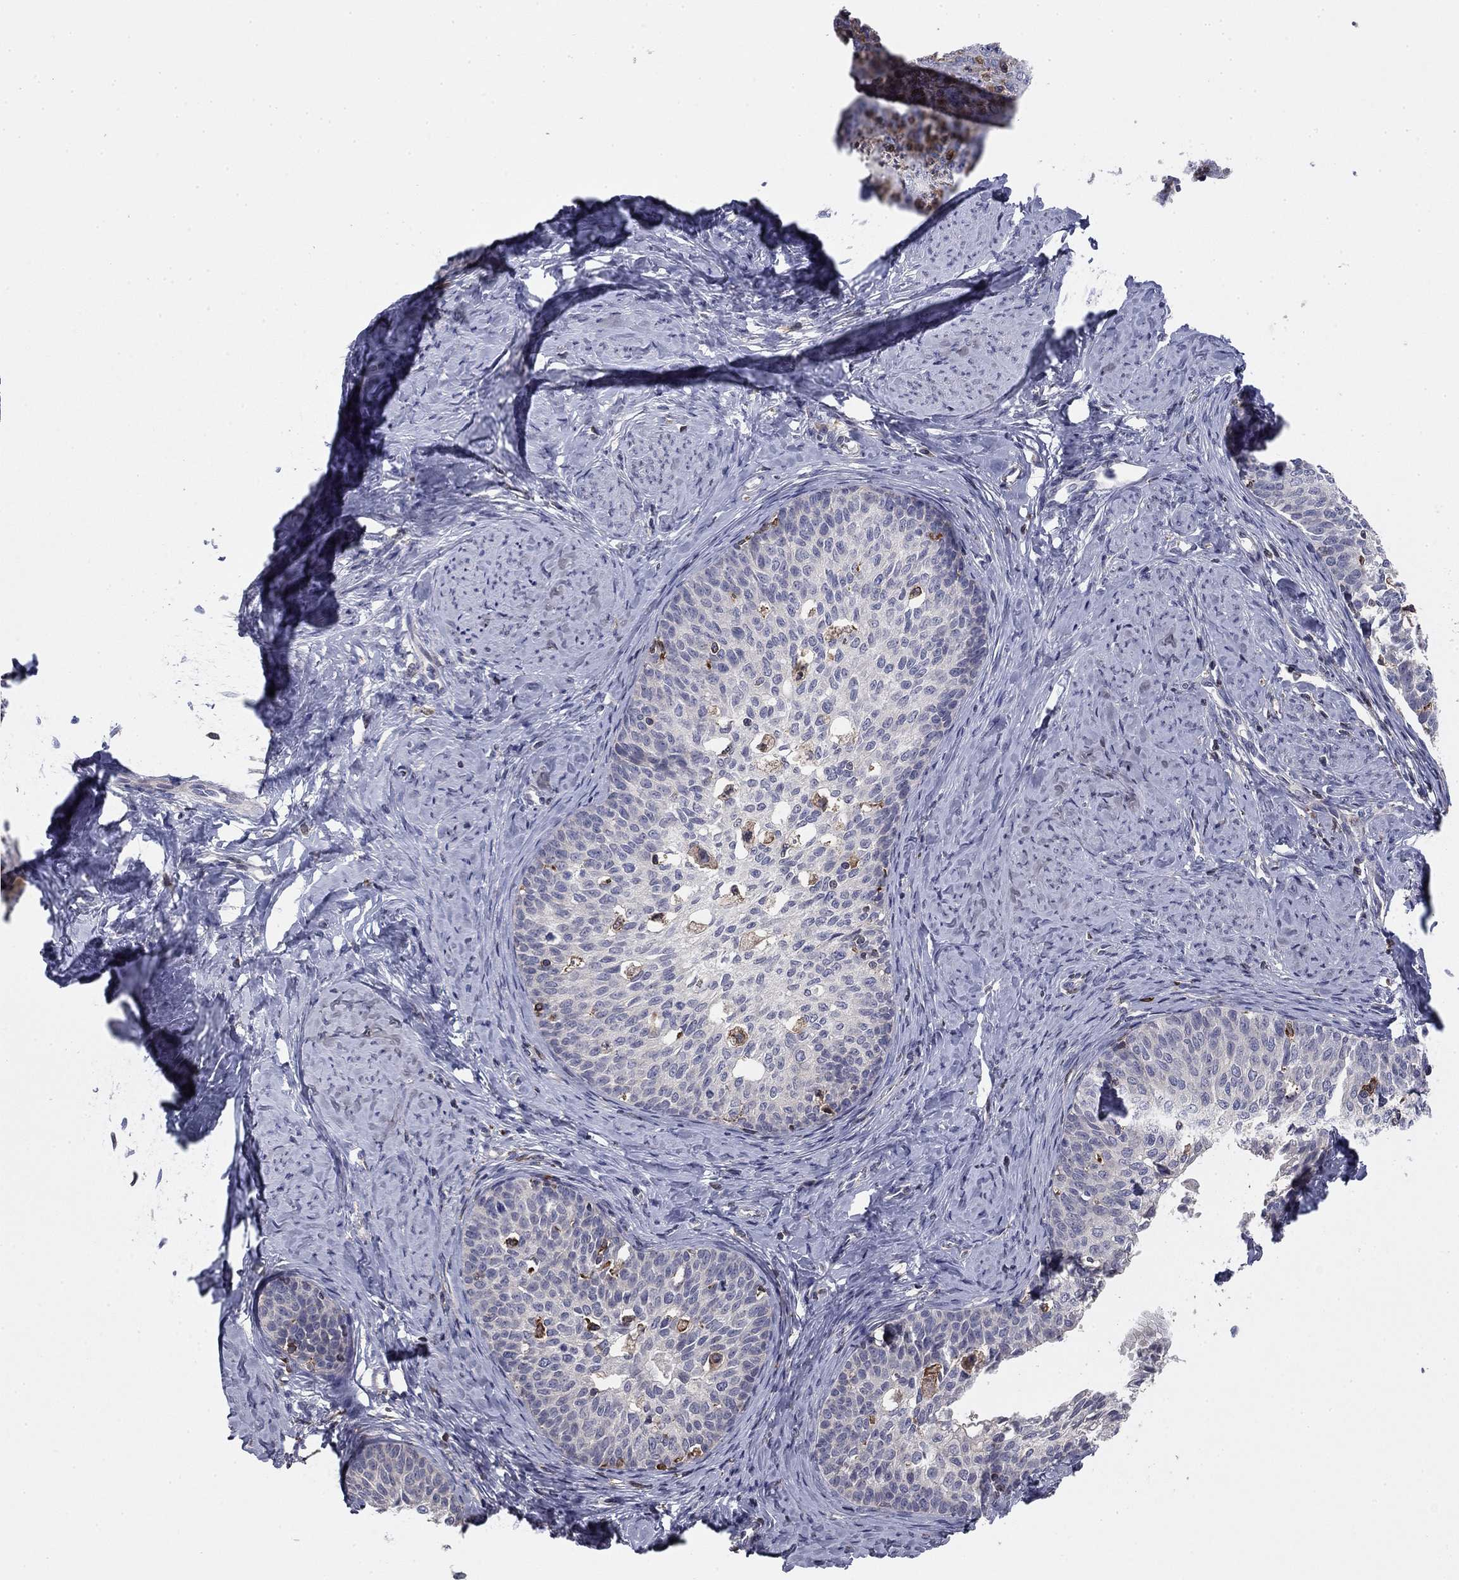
{"staining": {"intensity": "negative", "quantity": "none", "location": "none"}, "tissue": "cervical cancer", "cell_type": "Tumor cells", "image_type": "cancer", "snomed": [{"axis": "morphology", "description": "Squamous cell carcinoma, NOS"}, {"axis": "topography", "description": "Cervix"}], "caption": "Immunohistochemistry (IHC) of human squamous cell carcinoma (cervical) reveals no expression in tumor cells.", "gene": "PLCB2", "patient": {"sex": "female", "age": 26}}